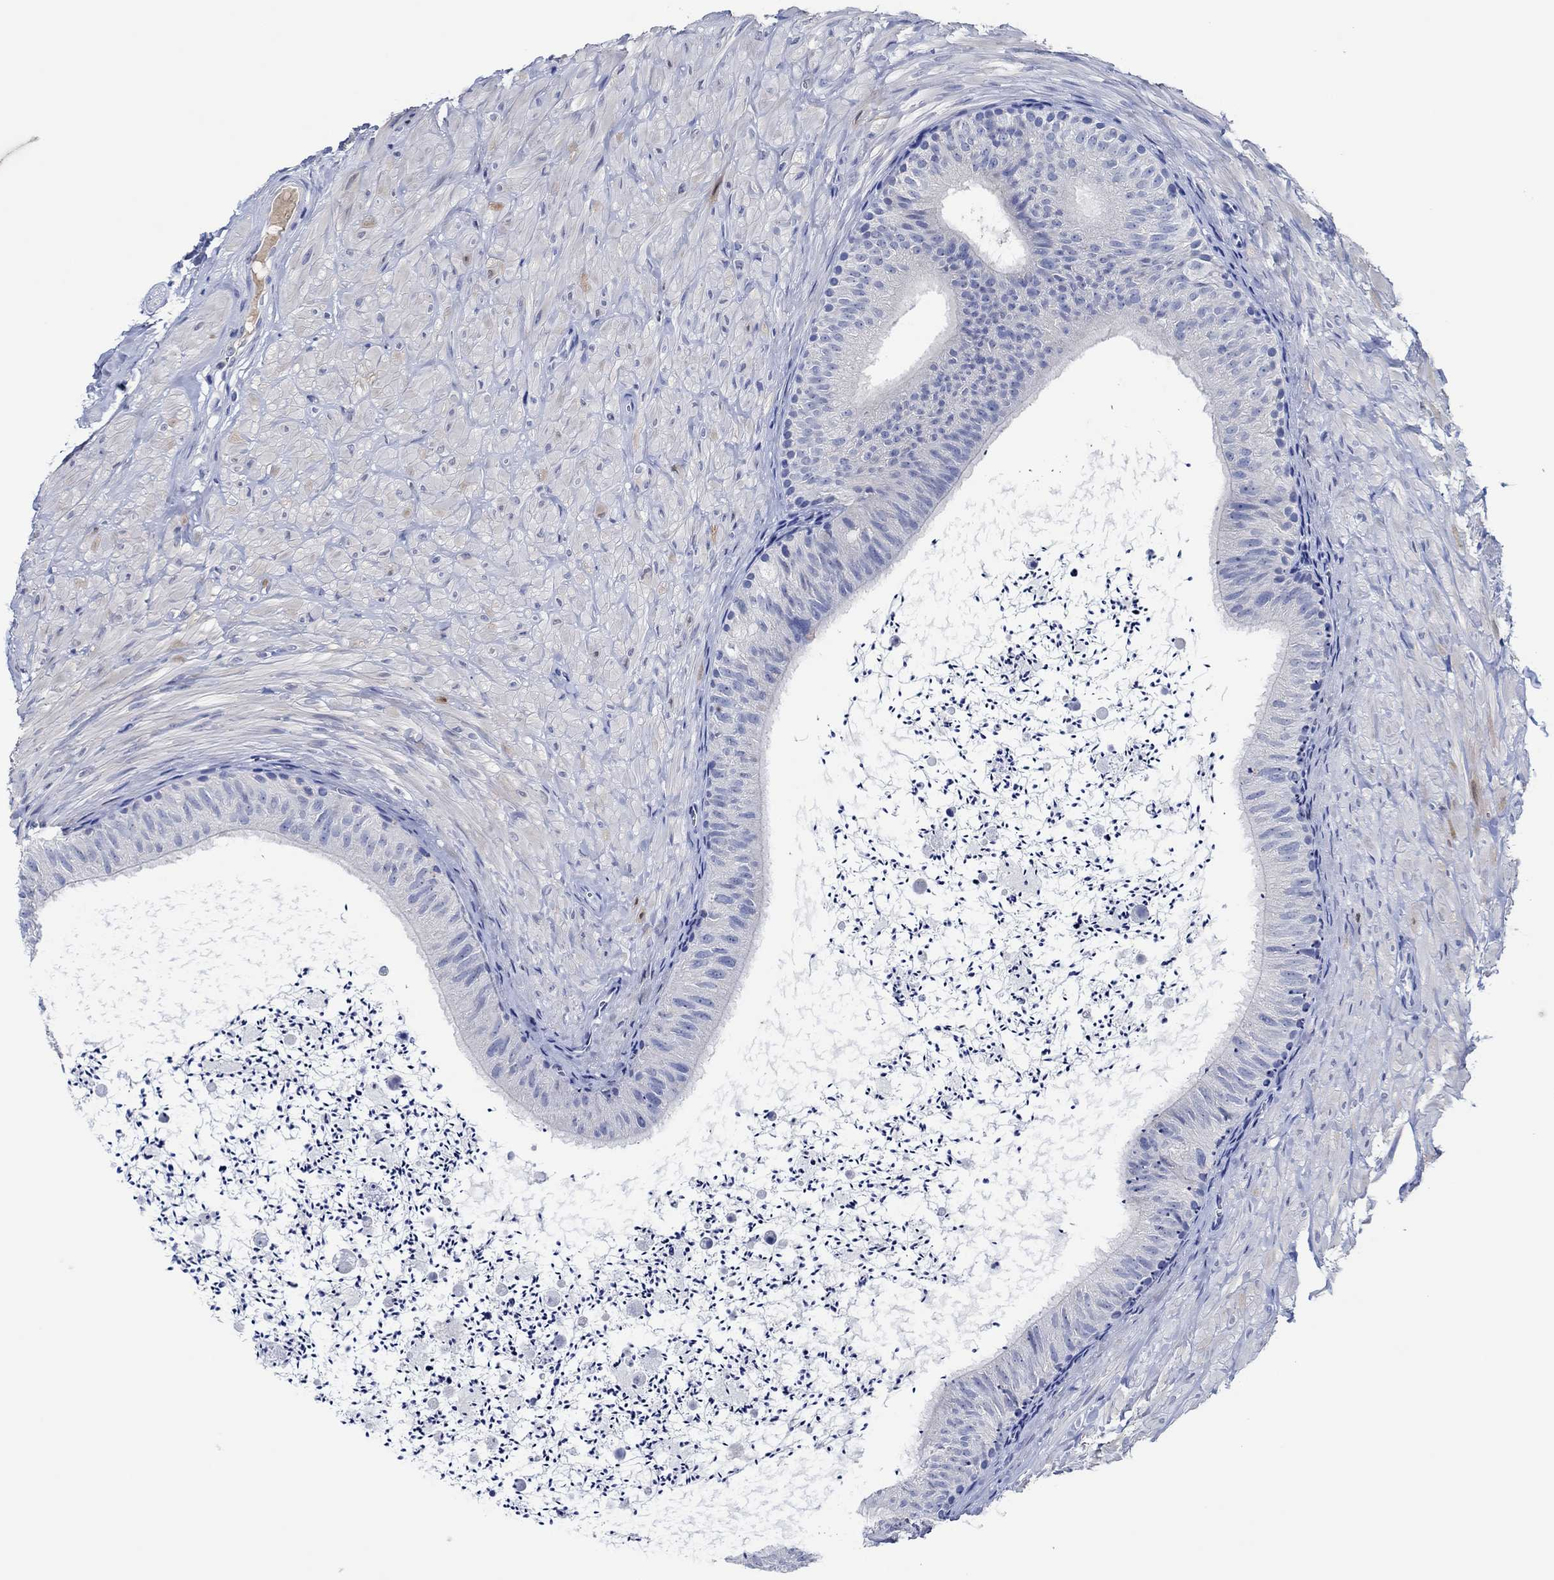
{"staining": {"intensity": "negative", "quantity": "none", "location": "none"}, "tissue": "epididymis", "cell_type": "Glandular cells", "image_type": "normal", "snomed": [{"axis": "morphology", "description": "Normal tissue, NOS"}, {"axis": "topography", "description": "Epididymis"}], "caption": "This is an IHC micrograph of unremarkable human epididymis. There is no expression in glandular cells.", "gene": "CPNE6", "patient": {"sex": "male", "age": 32}}